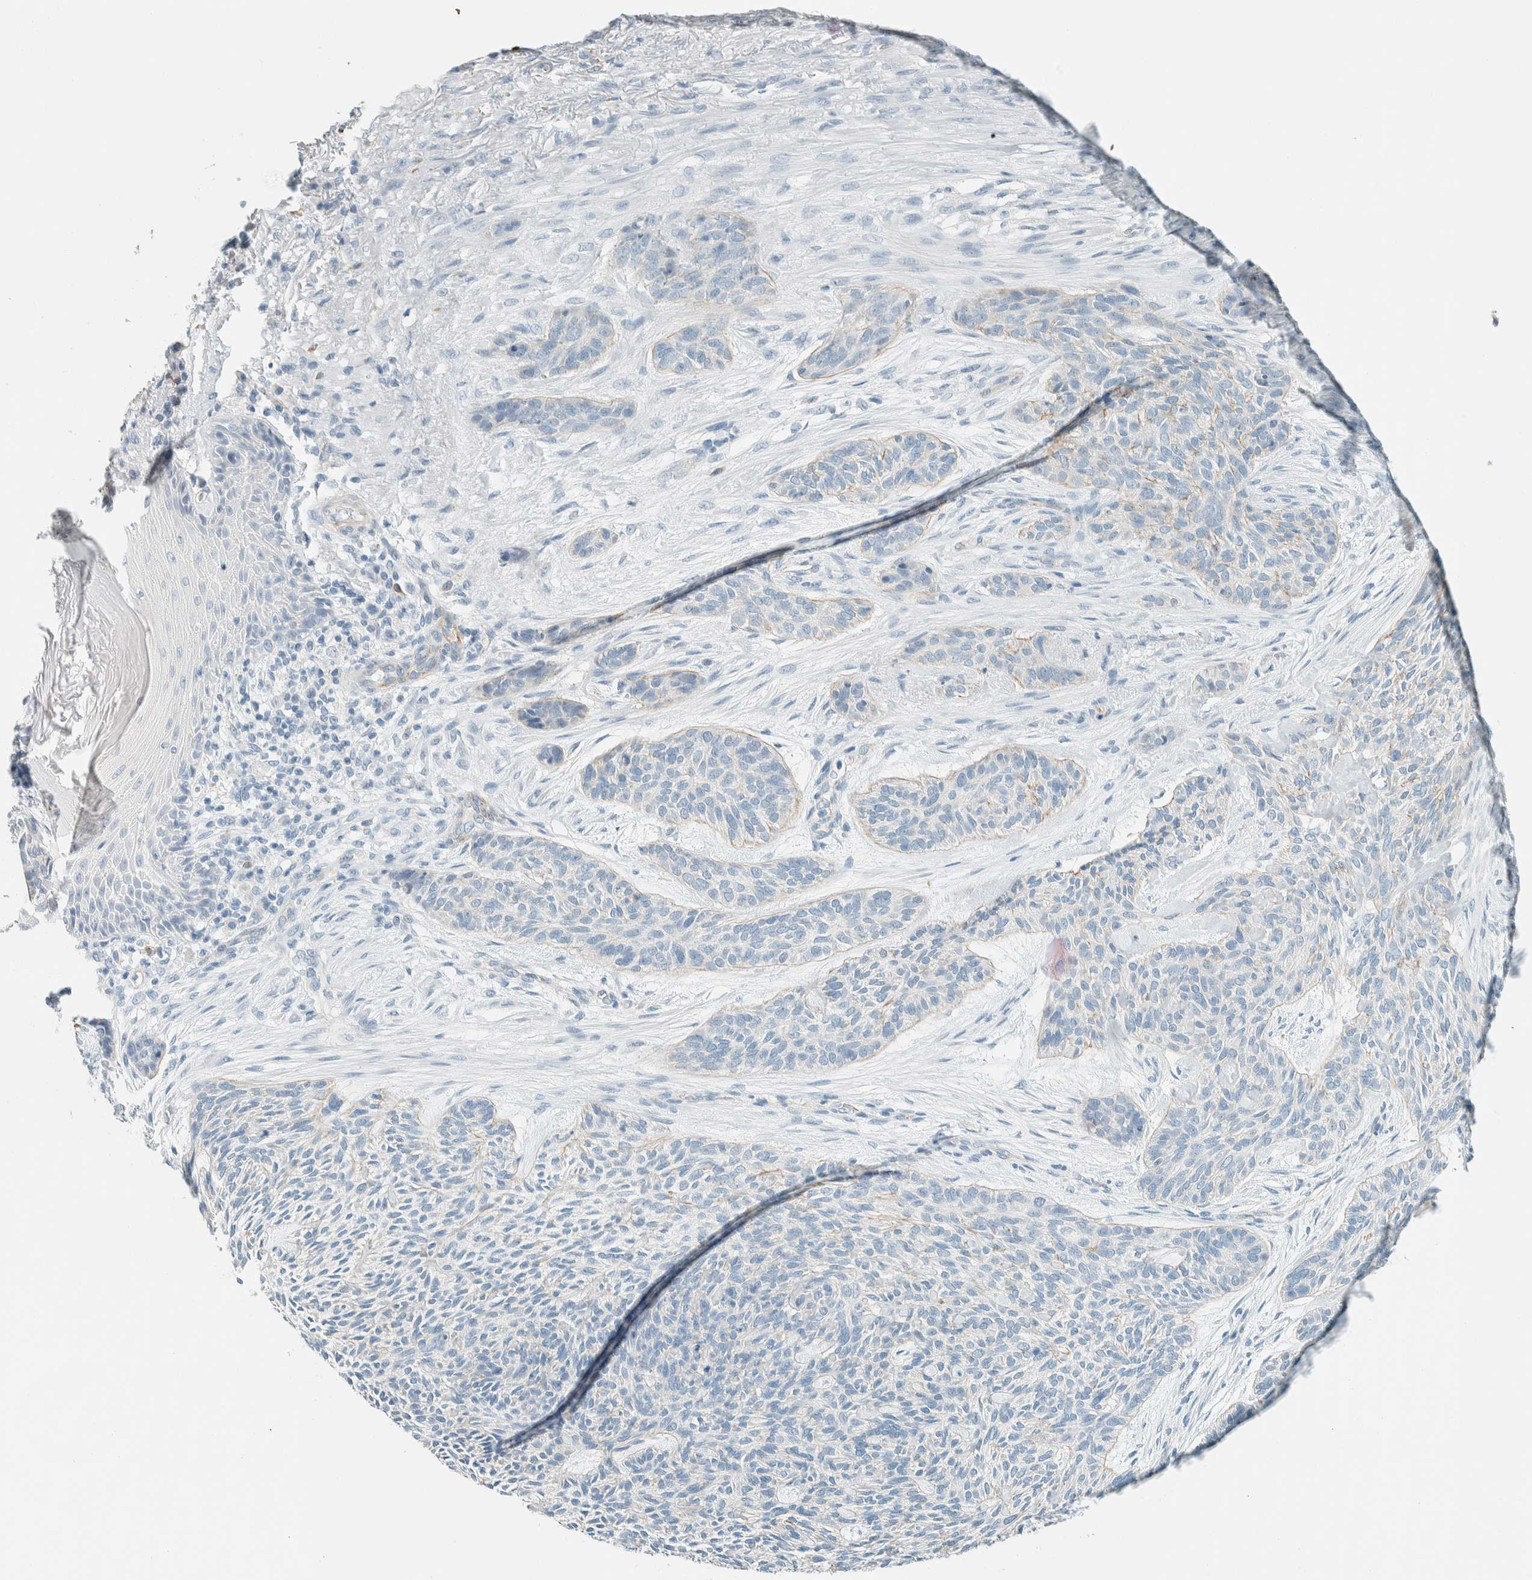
{"staining": {"intensity": "weak", "quantity": "<25%", "location": "cytoplasmic/membranous"}, "tissue": "skin cancer", "cell_type": "Tumor cells", "image_type": "cancer", "snomed": [{"axis": "morphology", "description": "Basal cell carcinoma"}, {"axis": "topography", "description": "Skin"}], "caption": "IHC of skin basal cell carcinoma displays no positivity in tumor cells.", "gene": "SLFN12", "patient": {"sex": "male", "age": 55}}